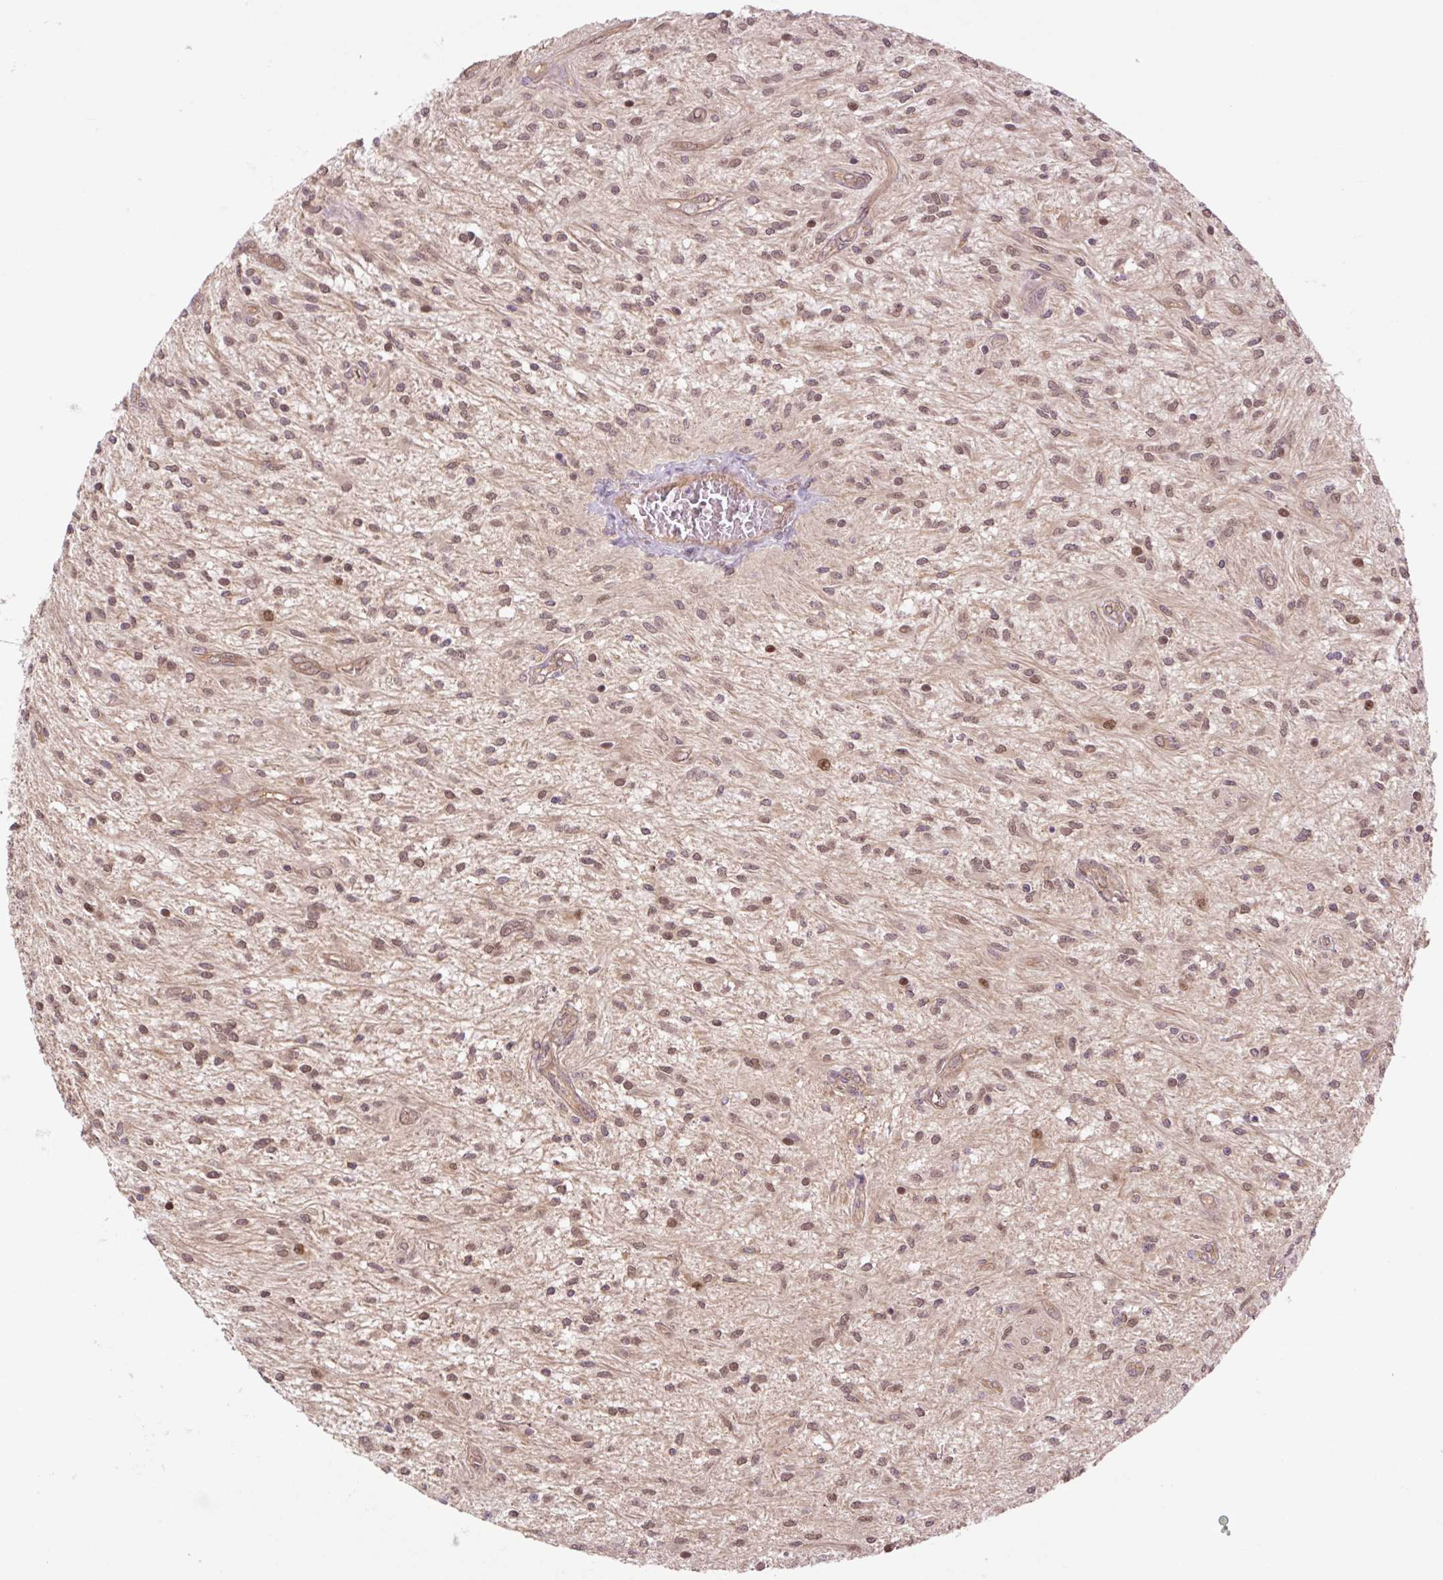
{"staining": {"intensity": "moderate", "quantity": ">75%", "location": "nuclear"}, "tissue": "glioma", "cell_type": "Tumor cells", "image_type": "cancer", "snomed": [{"axis": "morphology", "description": "Glioma, malignant, Low grade"}, {"axis": "topography", "description": "Cerebellum"}], "caption": "Protein staining reveals moderate nuclear expression in about >75% of tumor cells in malignant glioma (low-grade). Using DAB (3,3'-diaminobenzidine) (brown) and hematoxylin (blue) stains, captured at high magnification using brightfield microscopy.", "gene": "TPT1", "patient": {"sex": "female", "age": 14}}